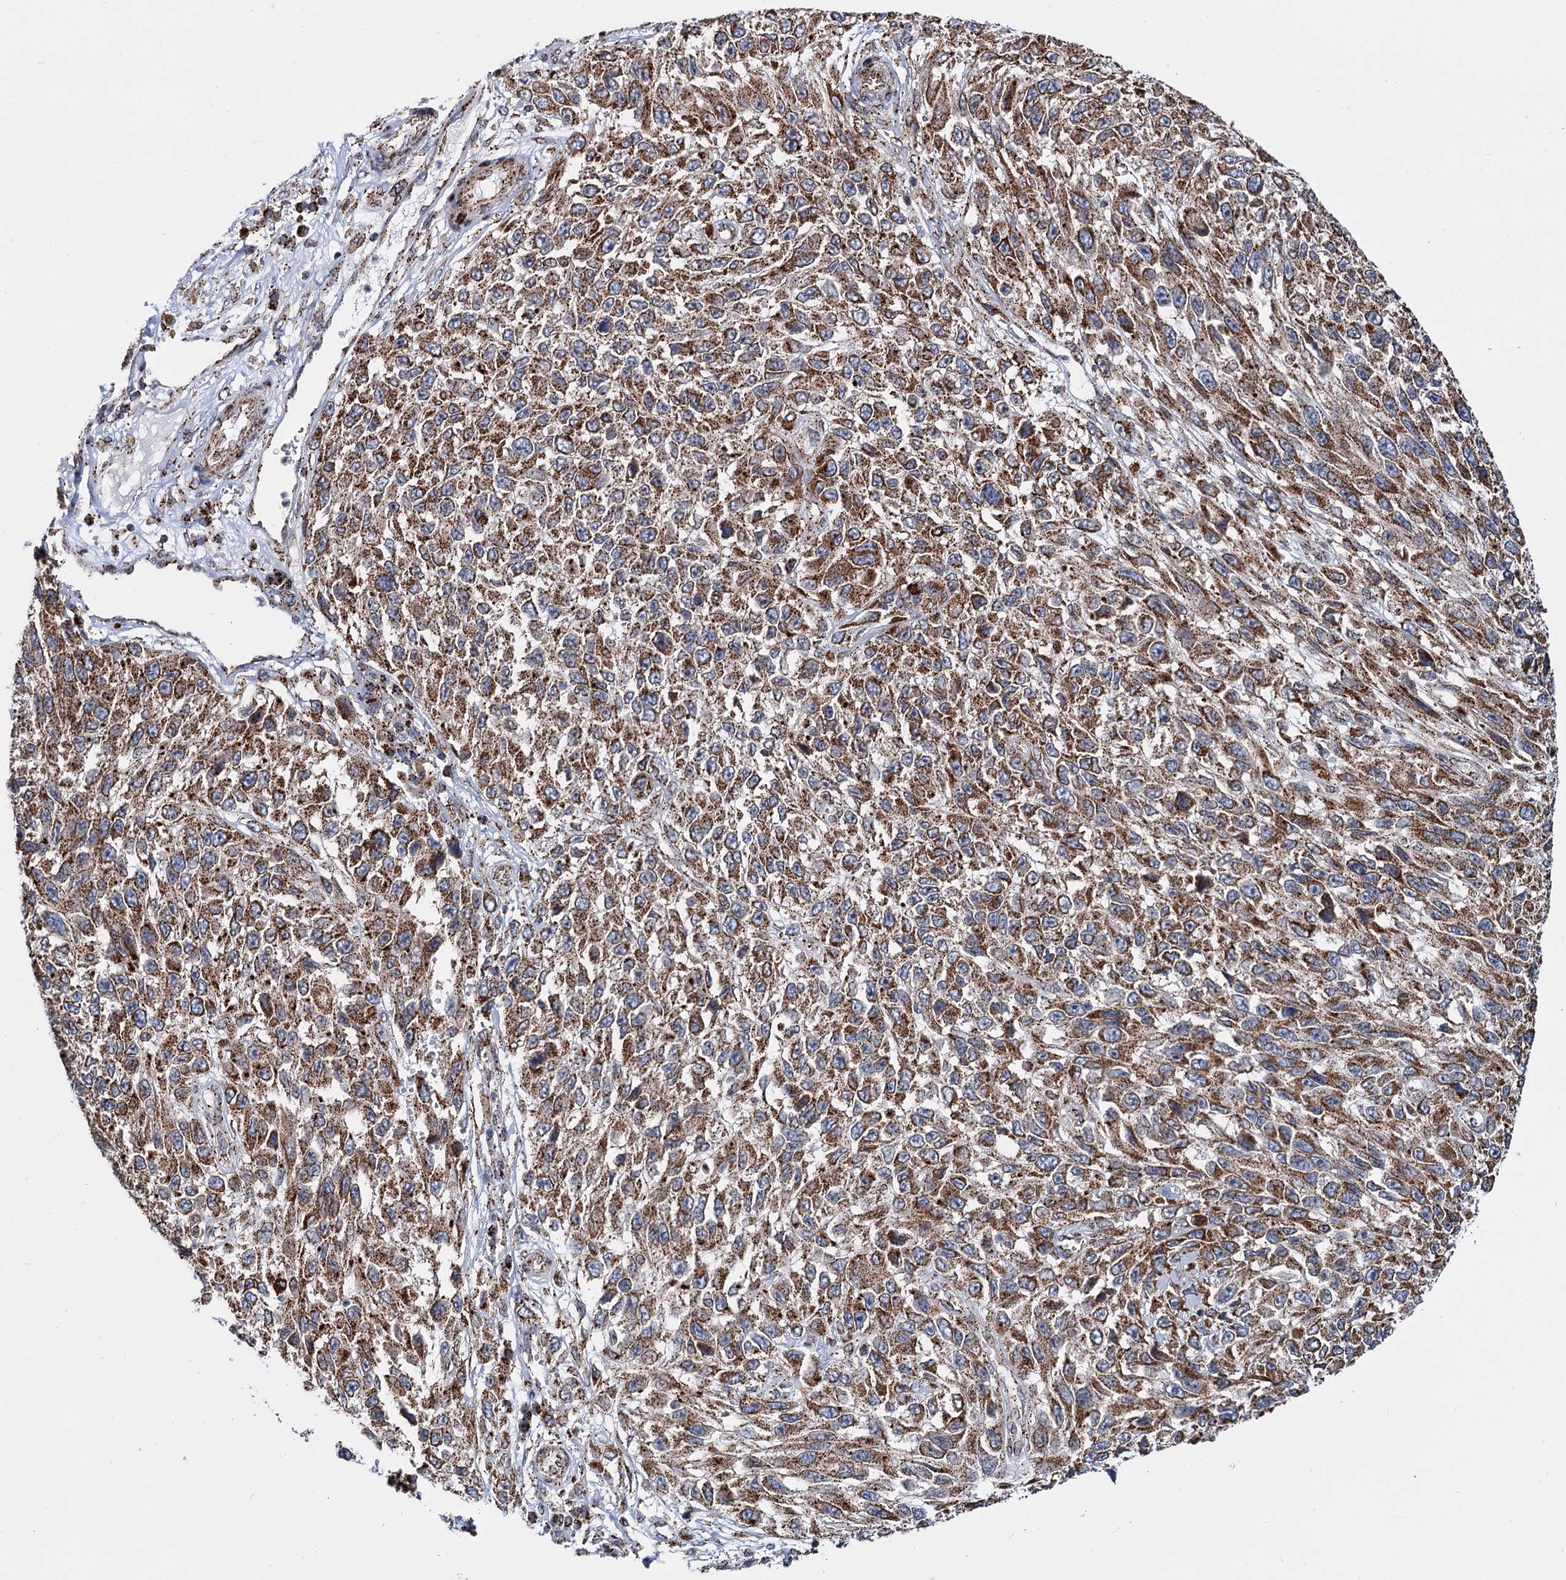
{"staining": {"intensity": "moderate", "quantity": ">75%", "location": "cytoplasmic/membranous"}, "tissue": "melanoma", "cell_type": "Tumor cells", "image_type": "cancer", "snomed": [{"axis": "morphology", "description": "Normal tissue, NOS"}, {"axis": "morphology", "description": "Malignant melanoma, NOS"}, {"axis": "topography", "description": "Skin"}], "caption": "The photomicrograph displays a brown stain indicating the presence of a protein in the cytoplasmic/membranous of tumor cells in melanoma. The protein is stained brown, and the nuclei are stained in blue (DAB (3,3'-diaminobenzidine) IHC with brightfield microscopy, high magnification).", "gene": "SUPT20H", "patient": {"sex": "female", "age": 96}}